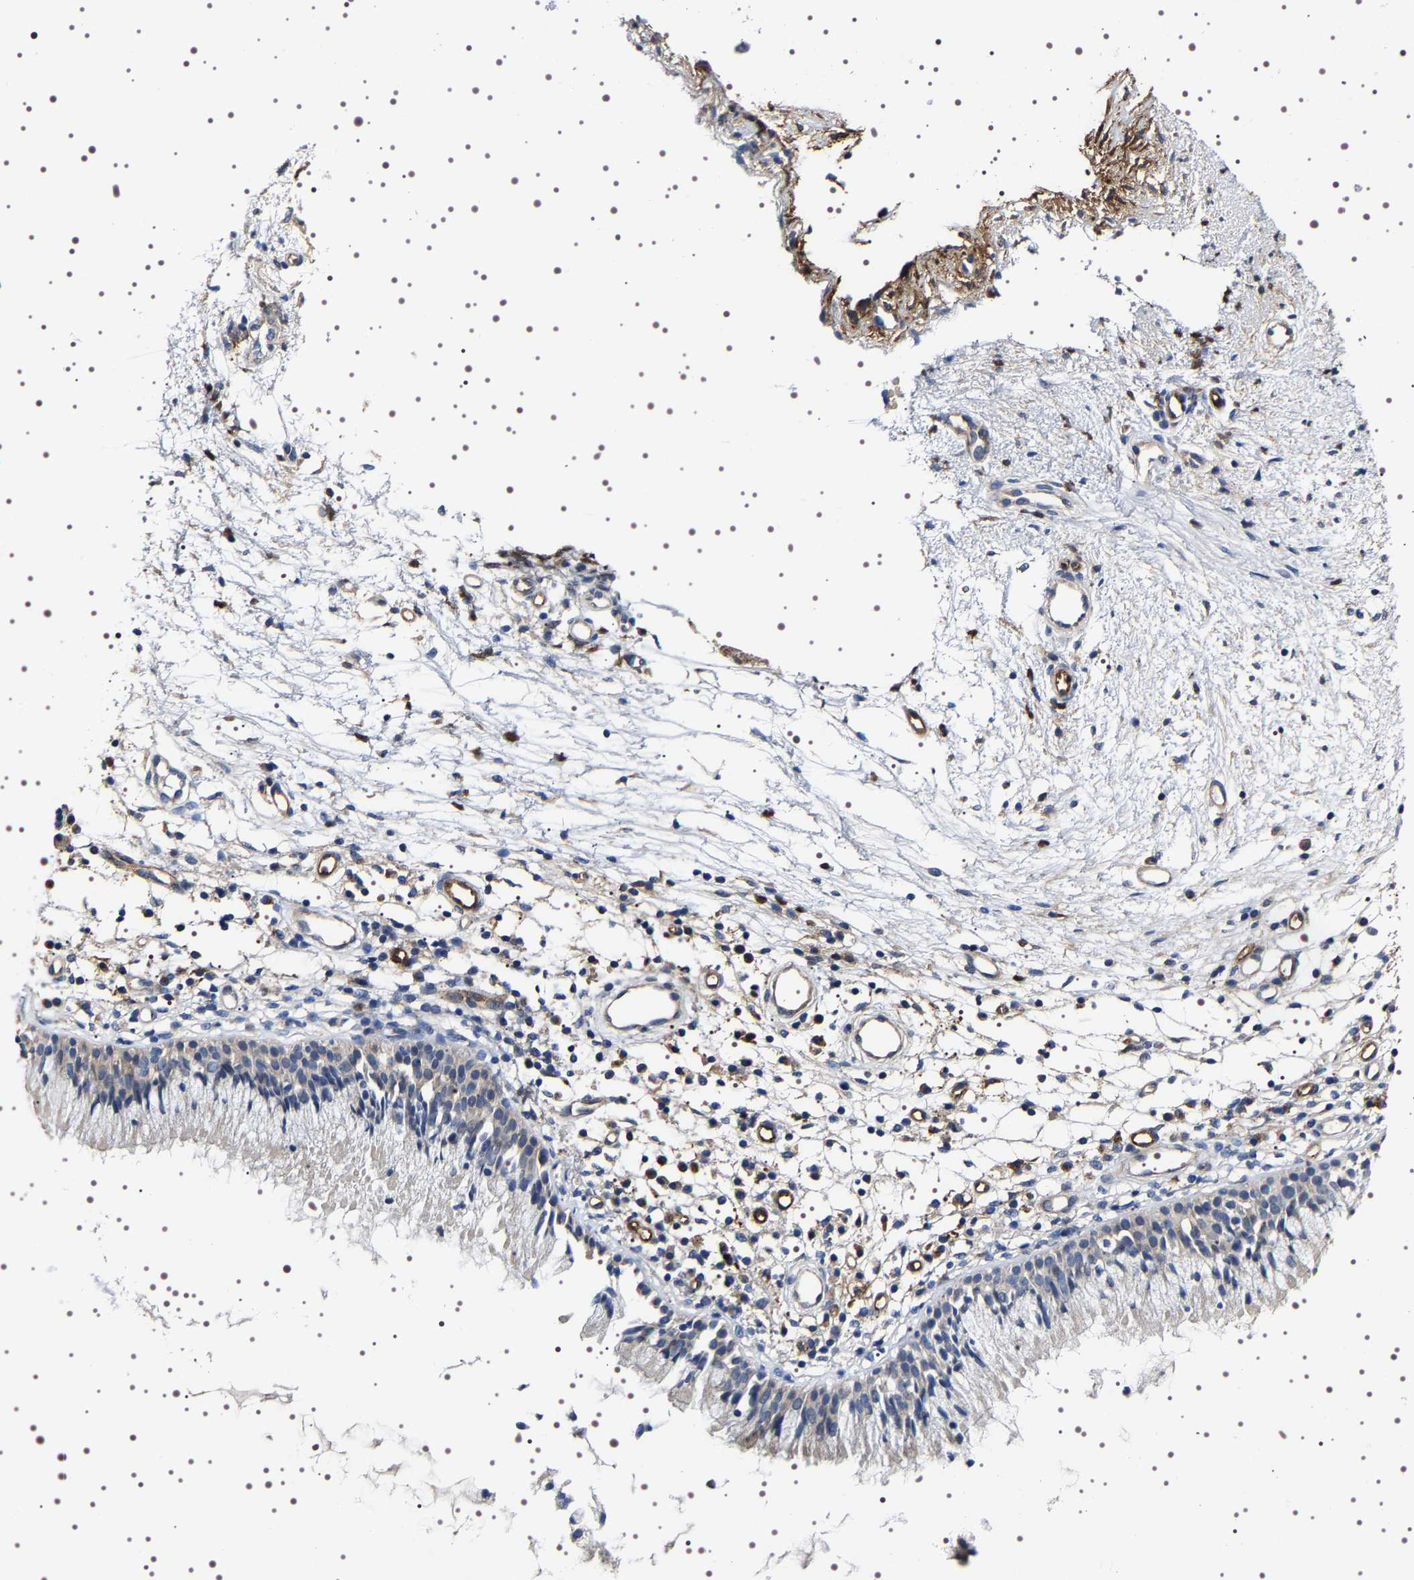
{"staining": {"intensity": "weak", "quantity": "<25%", "location": "cytoplasmic/membranous"}, "tissue": "nasopharynx", "cell_type": "Respiratory epithelial cells", "image_type": "normal", "snomed": [{"axis": "morphology", "description": "Normal tissue, NOS"}, {"axis": "topography", "description": "Nasopharynx"}], "caption": "Human nasopharynx stained for a protein using immunohistochemistry (IHC) exhibits no expression in respiratory epithelial cells.", "gene": "ALPL", "patient": {"sex": "male", "age": 21}}